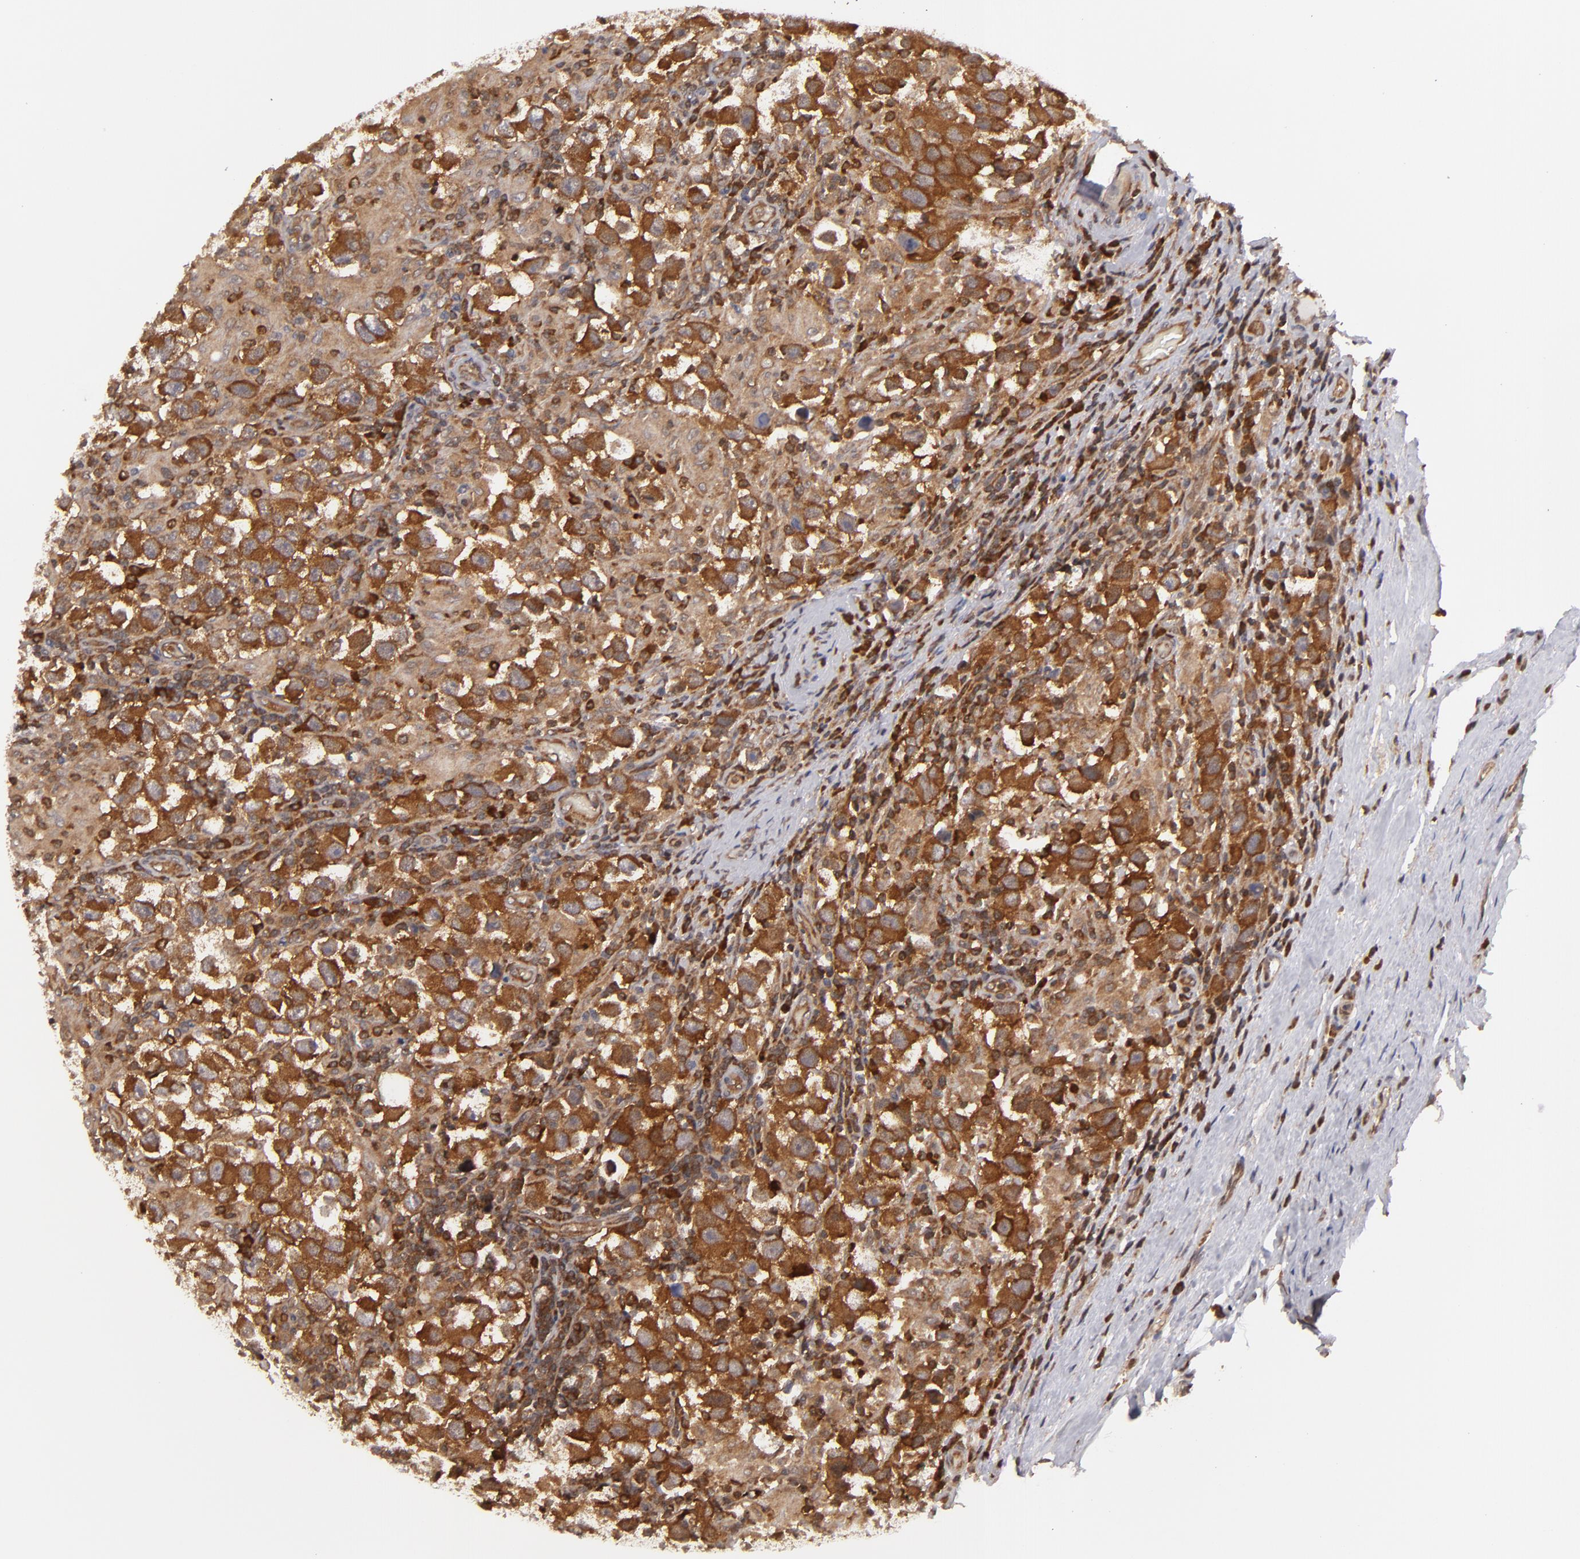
{"staining": {"intensity": "strong", "quantity": ">75%", "location": "cytoplasmic/membranous"}, "tissue": "testis cancer", "cell_type": "Tumor cells", "image_type": "cancer", "snomed": [{"axis": "morphology", "description": "Carcinoma, Embryonal, NOS"}, {"axis": "topography", "description": "Testis"}], "caption": "Protein expression analysis of testis cancer (embryonal carcinoma) demonstrates strong cytoplasmic/membranous expression in about >75% of tumor cells.", "gene": "MAPK3", "patient": {"sex": "male", "age": 21}}